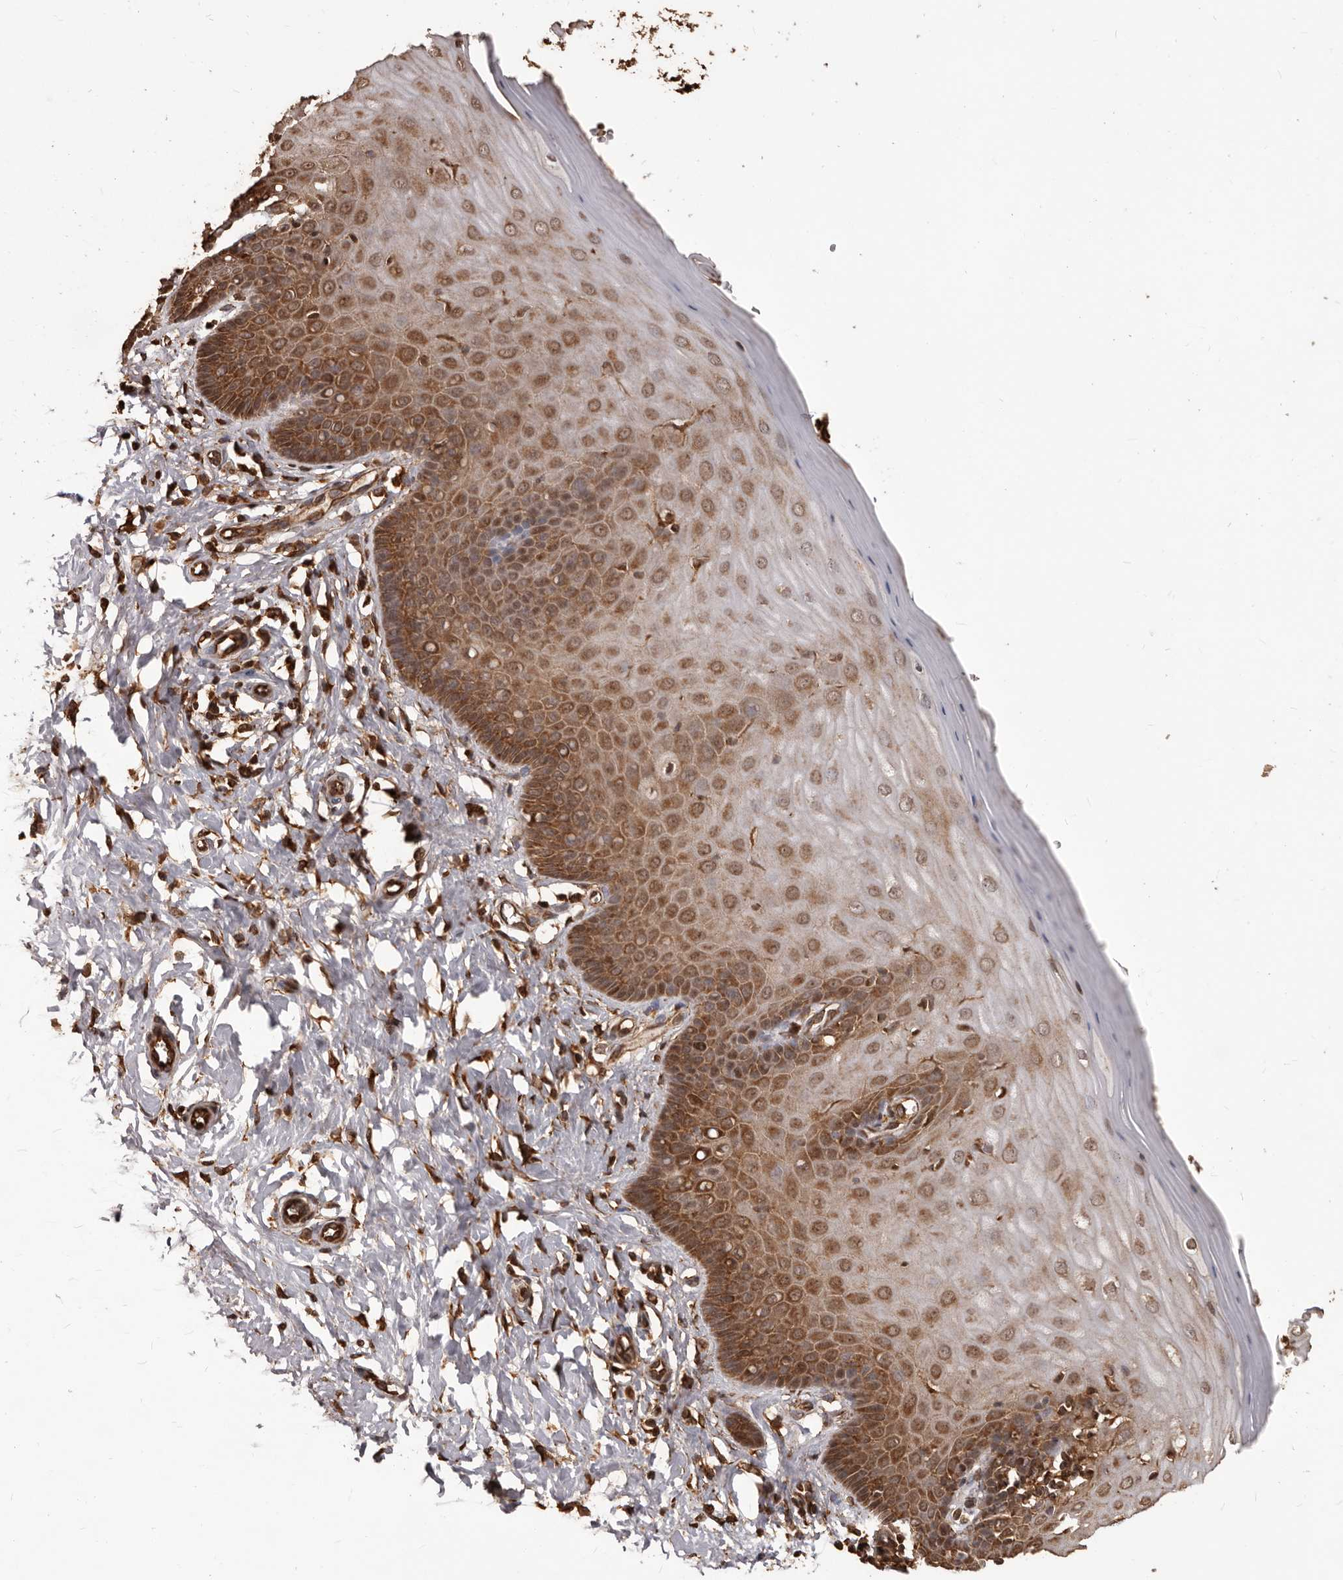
{"staining": {"intensity": "strong", "quantity": ">75%", "location": "cytoplasmic/membranous,nuclear"}, "tissue": "cervix", "cell_type": "Glandular cells", "image_type": "normal", "snomed": [{"axis": "morphology", "description": "Normal tissue, NOS"}, {"axis": "topography", "description": "Cervix"}], "caption": "Cervix stained with DAB (3,3'-diaminobenzidine) IHC shows high levels of strong cytoplasmic/membranous,nuclear expression in about >75% of glandular cells.", "gene": "MTO1", "patient": {"sex": "female", "age": 55}}